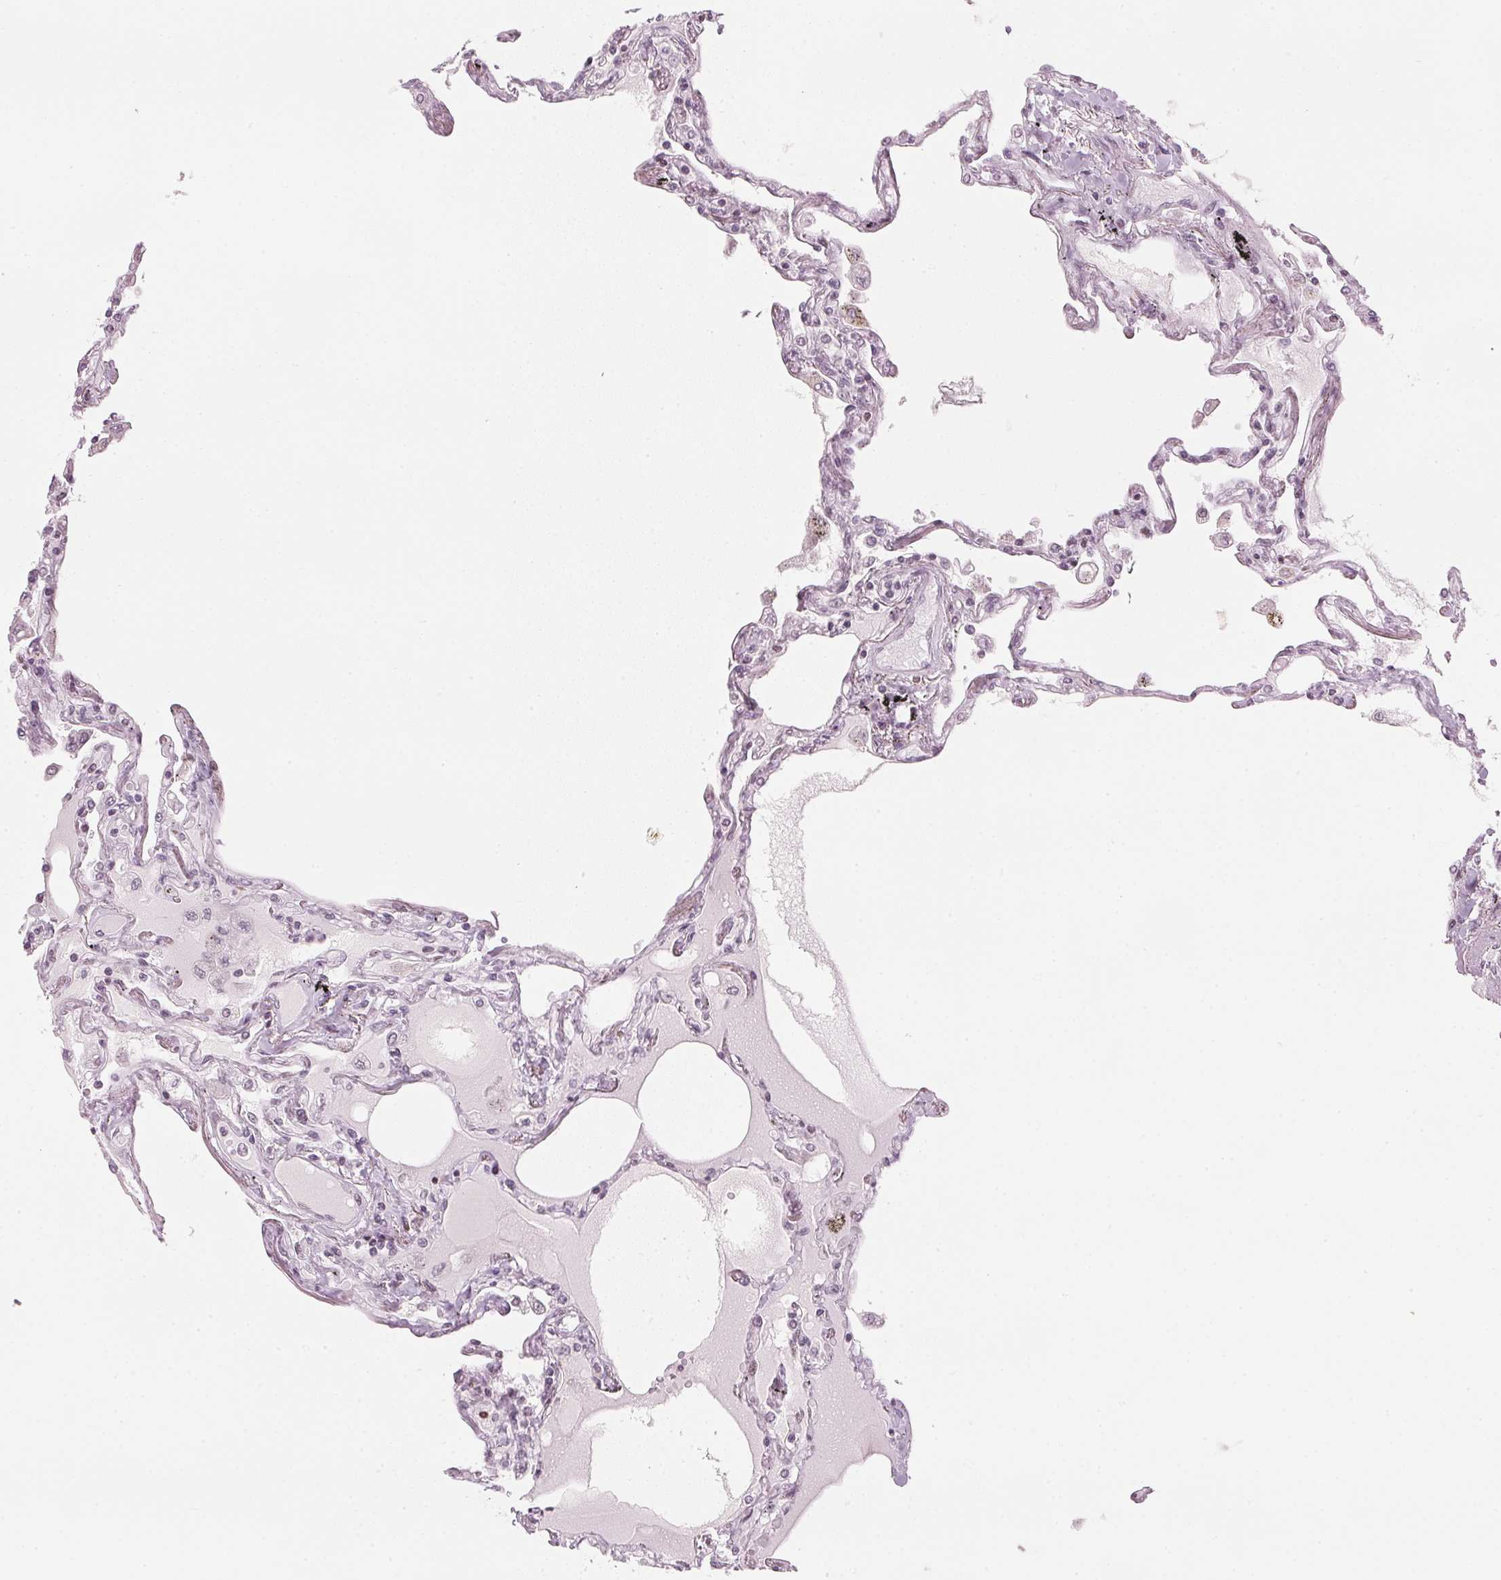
{"staining": {"intensity": "negative", "quantity": "none", "location": "none"}, "tissue": "lung", "cell_type": "Alveolar cells", "image_type": "normal", "snomed": [{"axis": "morphology", "description": "Normal tissue, NOS"}, {"axis": "morphology", "description": "Adenocarcinoma, NOS"}, {"axis": "topography", "description": "Cartilage tissue"}, {"axis": "topography", "description": "Lung"}], "caption": "Alveolar cells show no significant protein staining in benign lung. (DAB immunohistochemistry (IHC) with hematoxylin counter stain).", "gene": "SFRP4", "patient": {"sex": "female", "age": 67}}